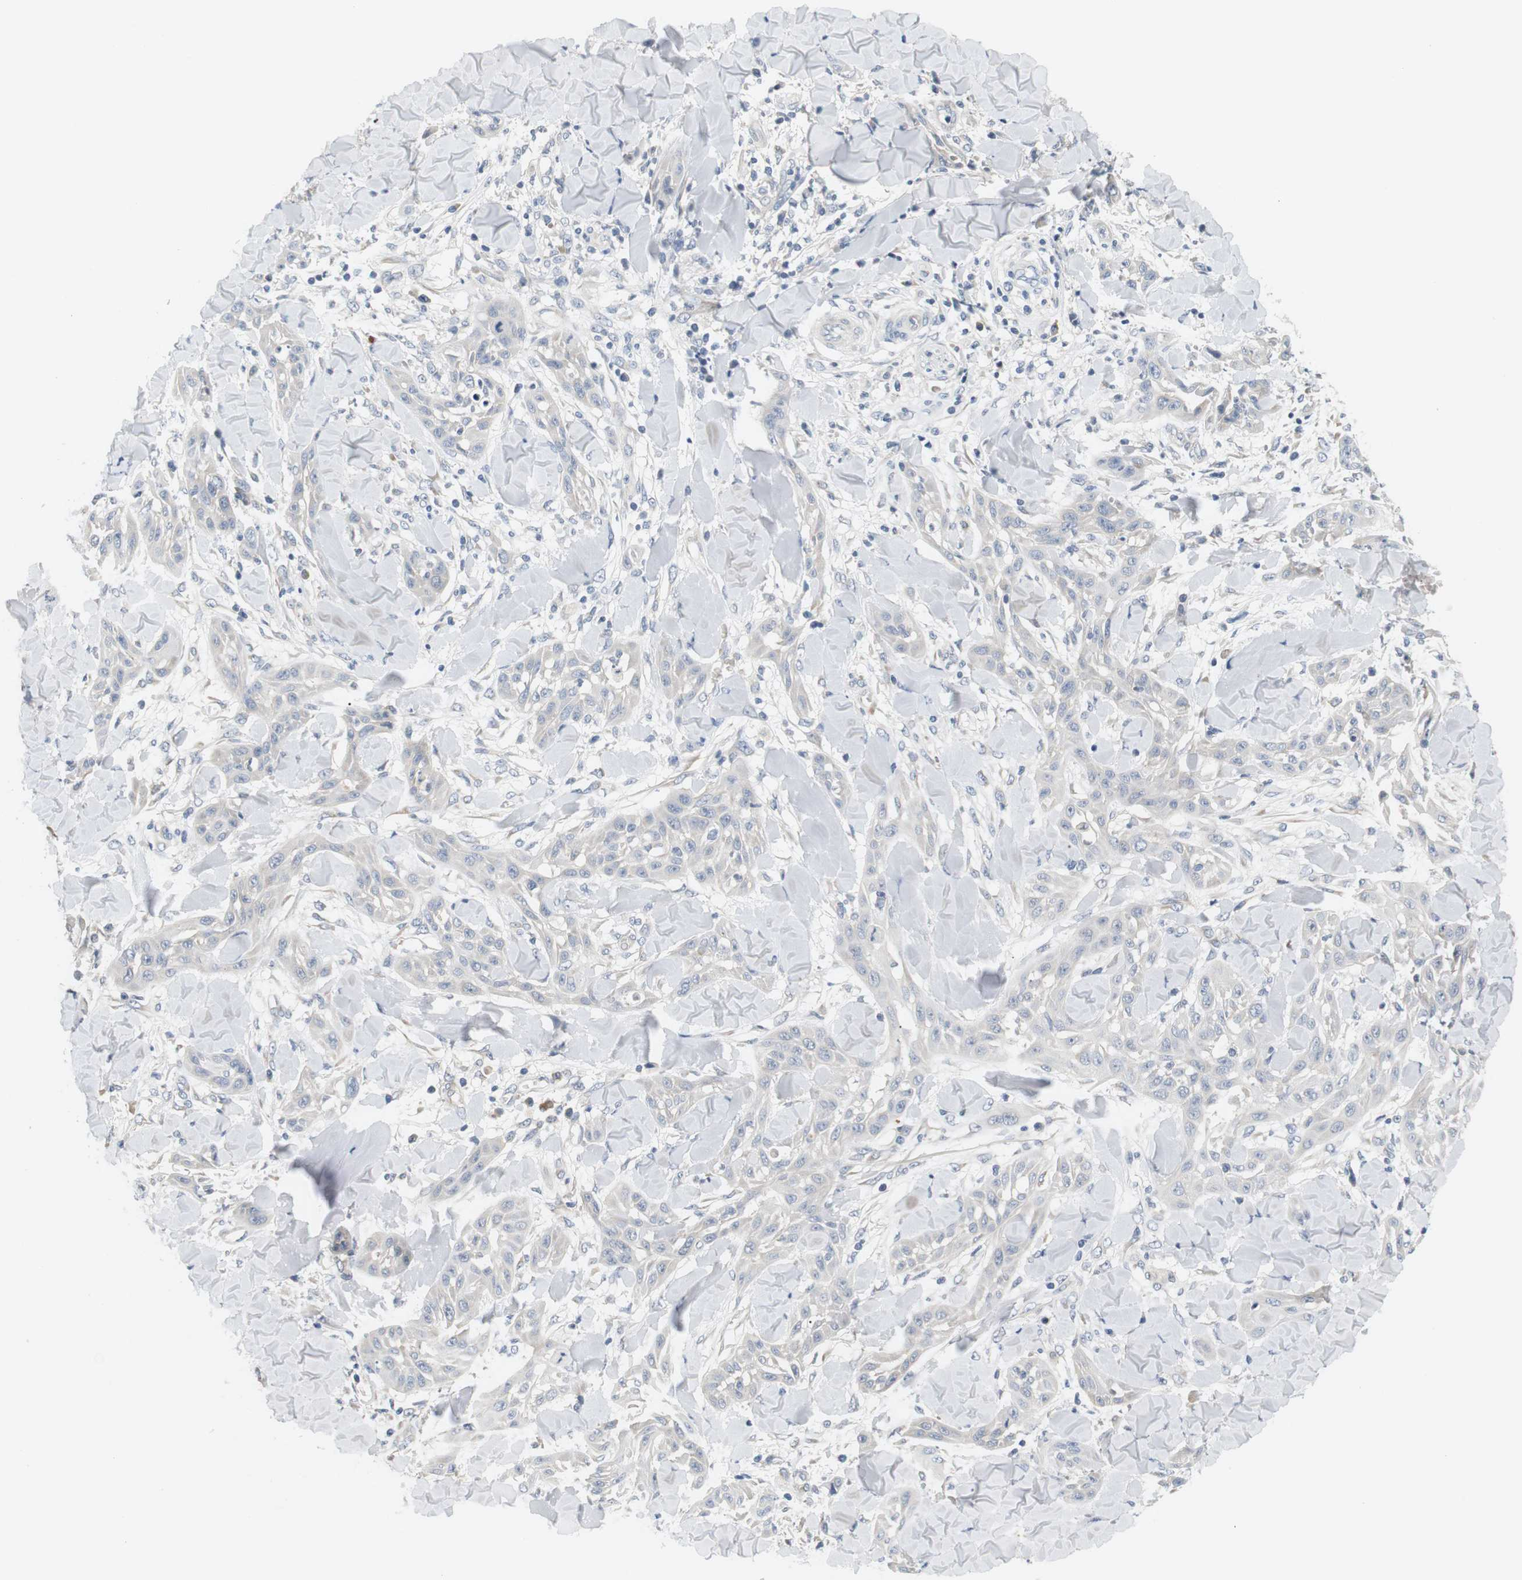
{"staining": {"intensity": "negative", "quantity": "none", "location": "none"}, "tissue": "skin cancer", "cell_type": "Tumor cells", "image_type": "cancer", "snomed": [{"axis": "morphology", "description": "Squamous cell carcinoma, NOS"}, {"axis": "topography", "description": "Skin"}], "caption": "Immunohistochemical staining of skin cancer demonstrates no significant expression in tumor cells.", "gene": "EVA1C", "patient": {"sex": "male", "age": 24}}